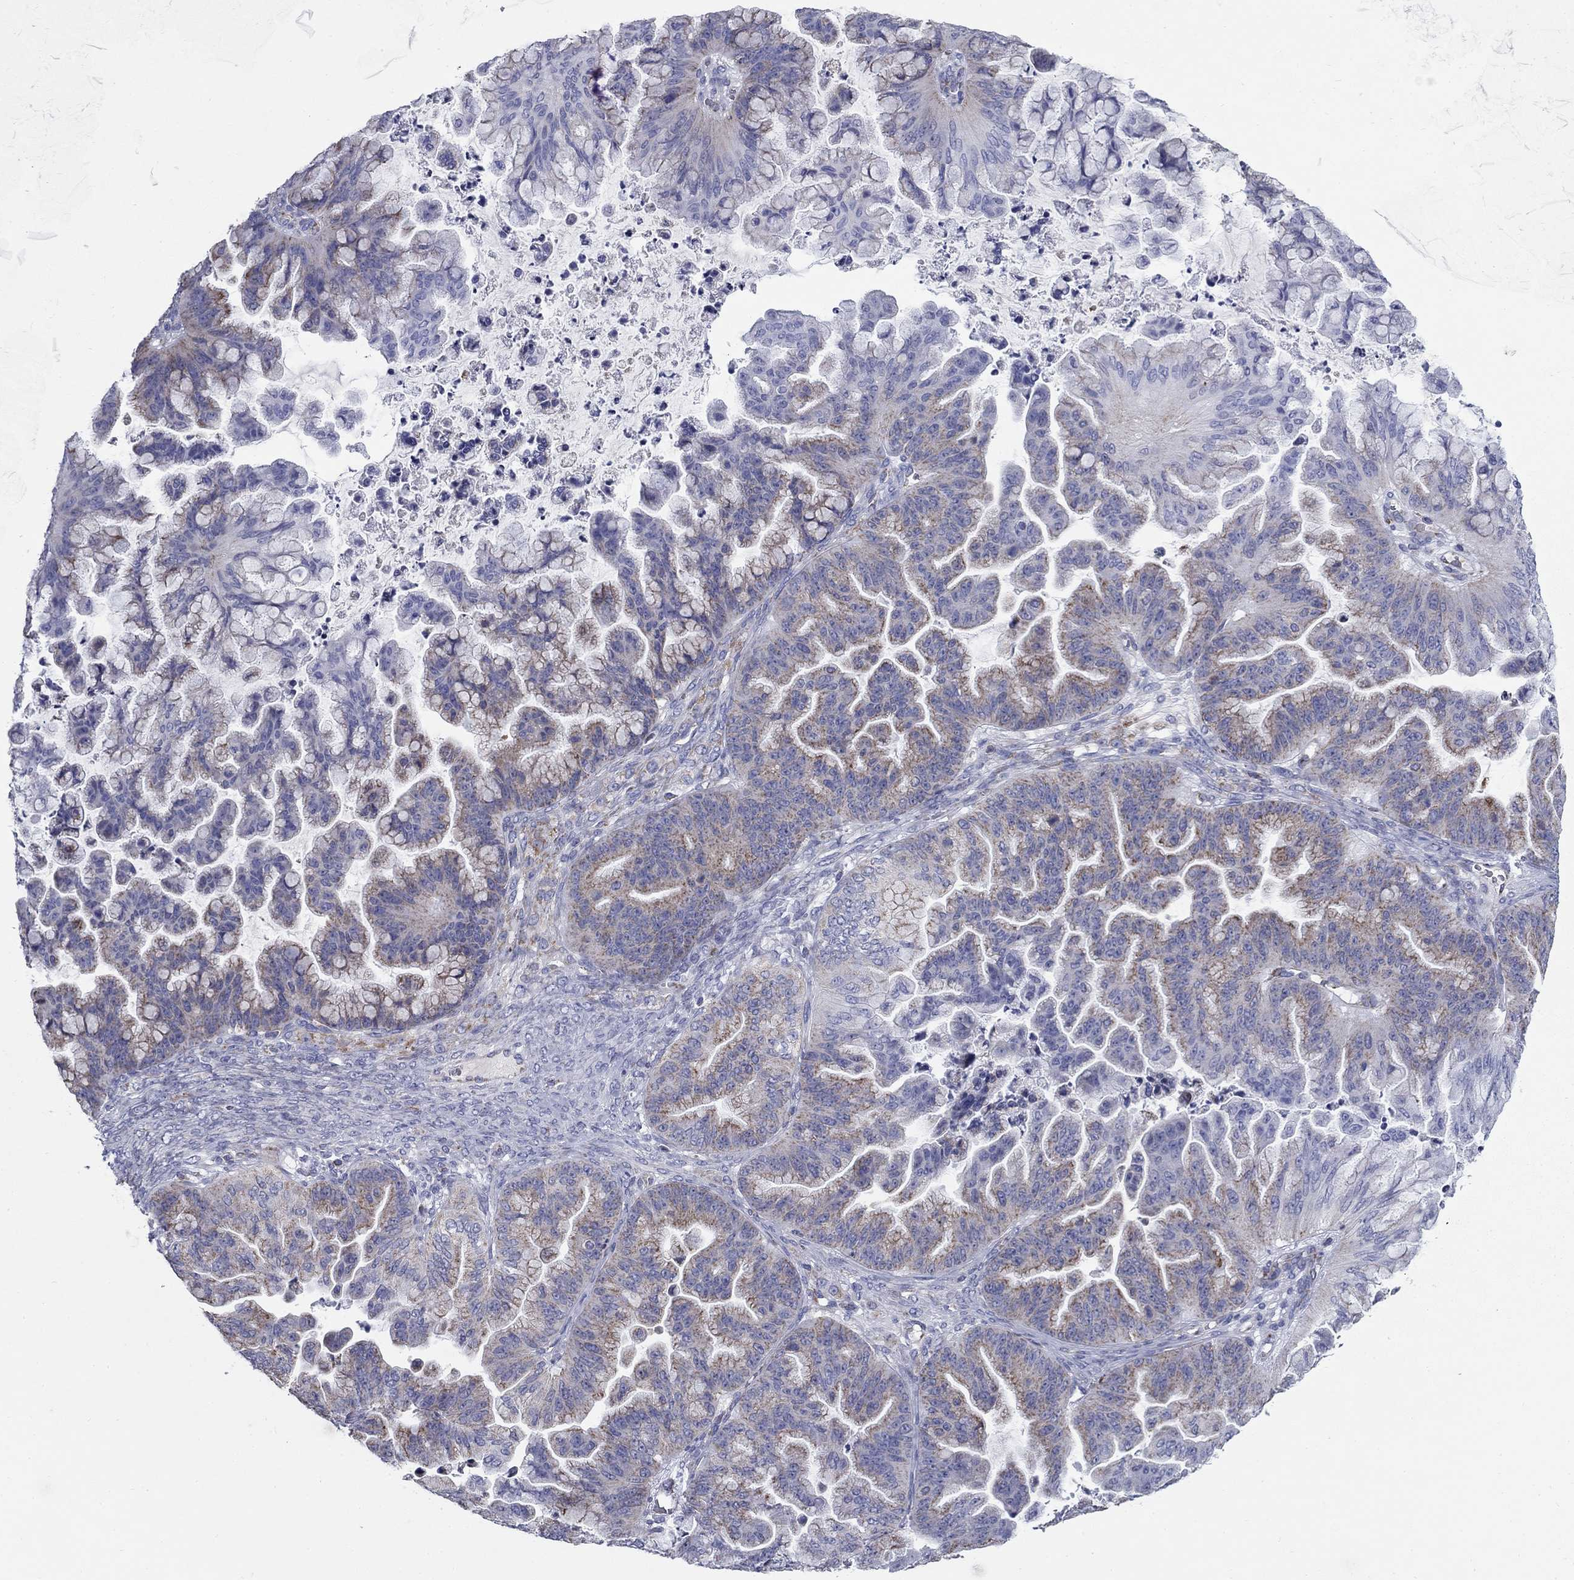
{"staining": {"intensity": "moderate", "quantity": "25%-75%", "location": "cytoplasmic/membranous"}, "tissue": "ovarian cancer", "cell_type": "Tumor cells", "image_type": "cancer", "snomed": [{"axis": "morphology", "description": "Cystadenocarcinoma, mucinous, NOS"}, {"axis": "topography", "description": "Ovary"}], "caption": "A brown stain shows moderate cytoplasmic/membranous positivity of a protein in ovarian mucinous cystadenocarcinoma tumor cells.", "gene": "NDUFA4L2", "patient": {"sex": "female", "age": 67}}